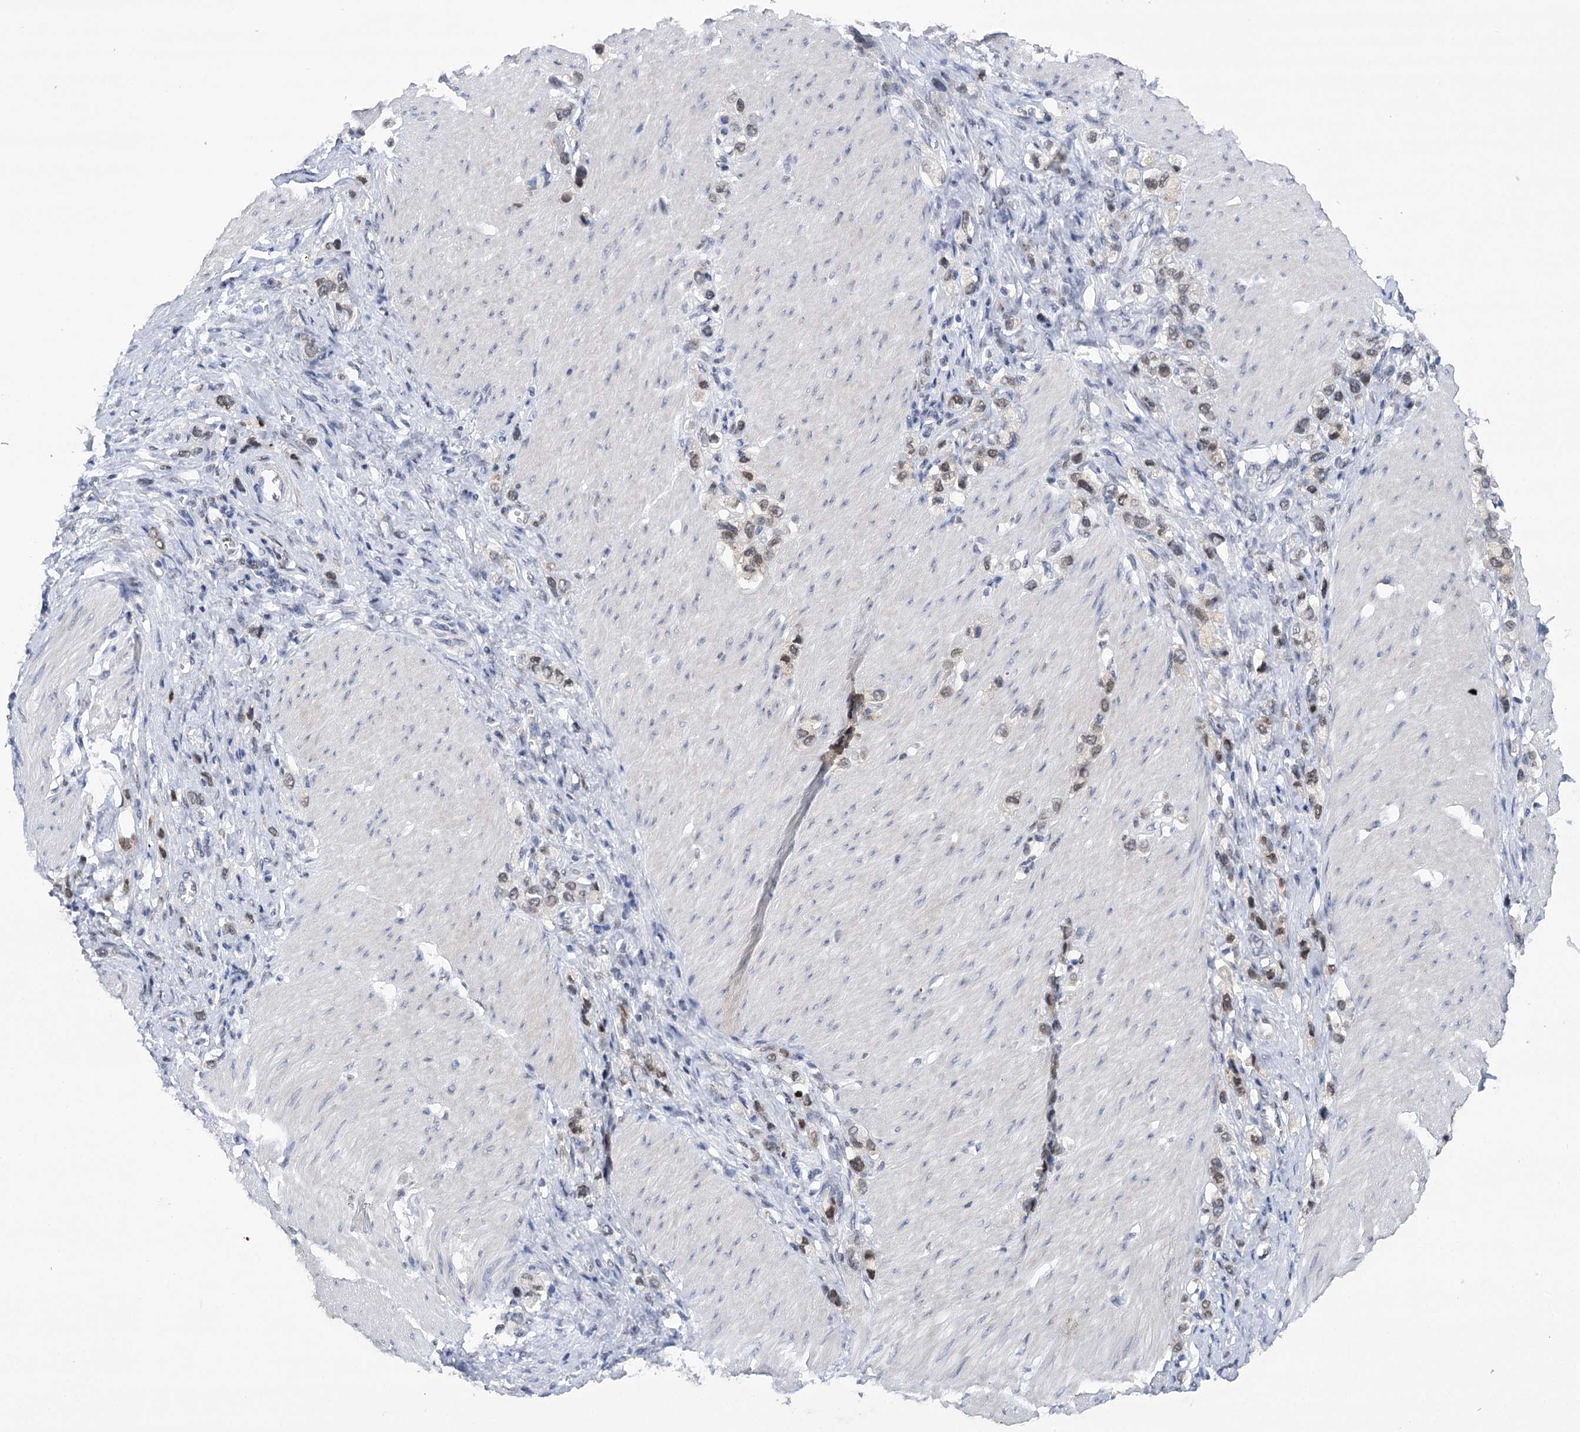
{"staining": {"intensity": "weak", "quantity": "<25%", "location": "nuclear"}, "tissue": "stomach cancer", "cell_type": "Tumor cells", "image_type": "cancer", "snomed": [{"axis": "morphology", "description": "Normal tissue, NOS"}, {"axis": "morphology", "description": "Adenocarcinoma, NOS"}, {"axis": "topography", "description": "Stomach, upper"}, {"axis": "topography", "description": "Stomach"}], "caption": "Immunohistochemistry (IHC) micrograph of neoplastic tissue: human stomach cancer (adenocarcinoma) stained with DAB (3,3'-diaminobenzidine) displays no significant protein expression in tumor cells.", "gene": "HNRNPA0", "patient": {"sex": "female", "age": 65}}